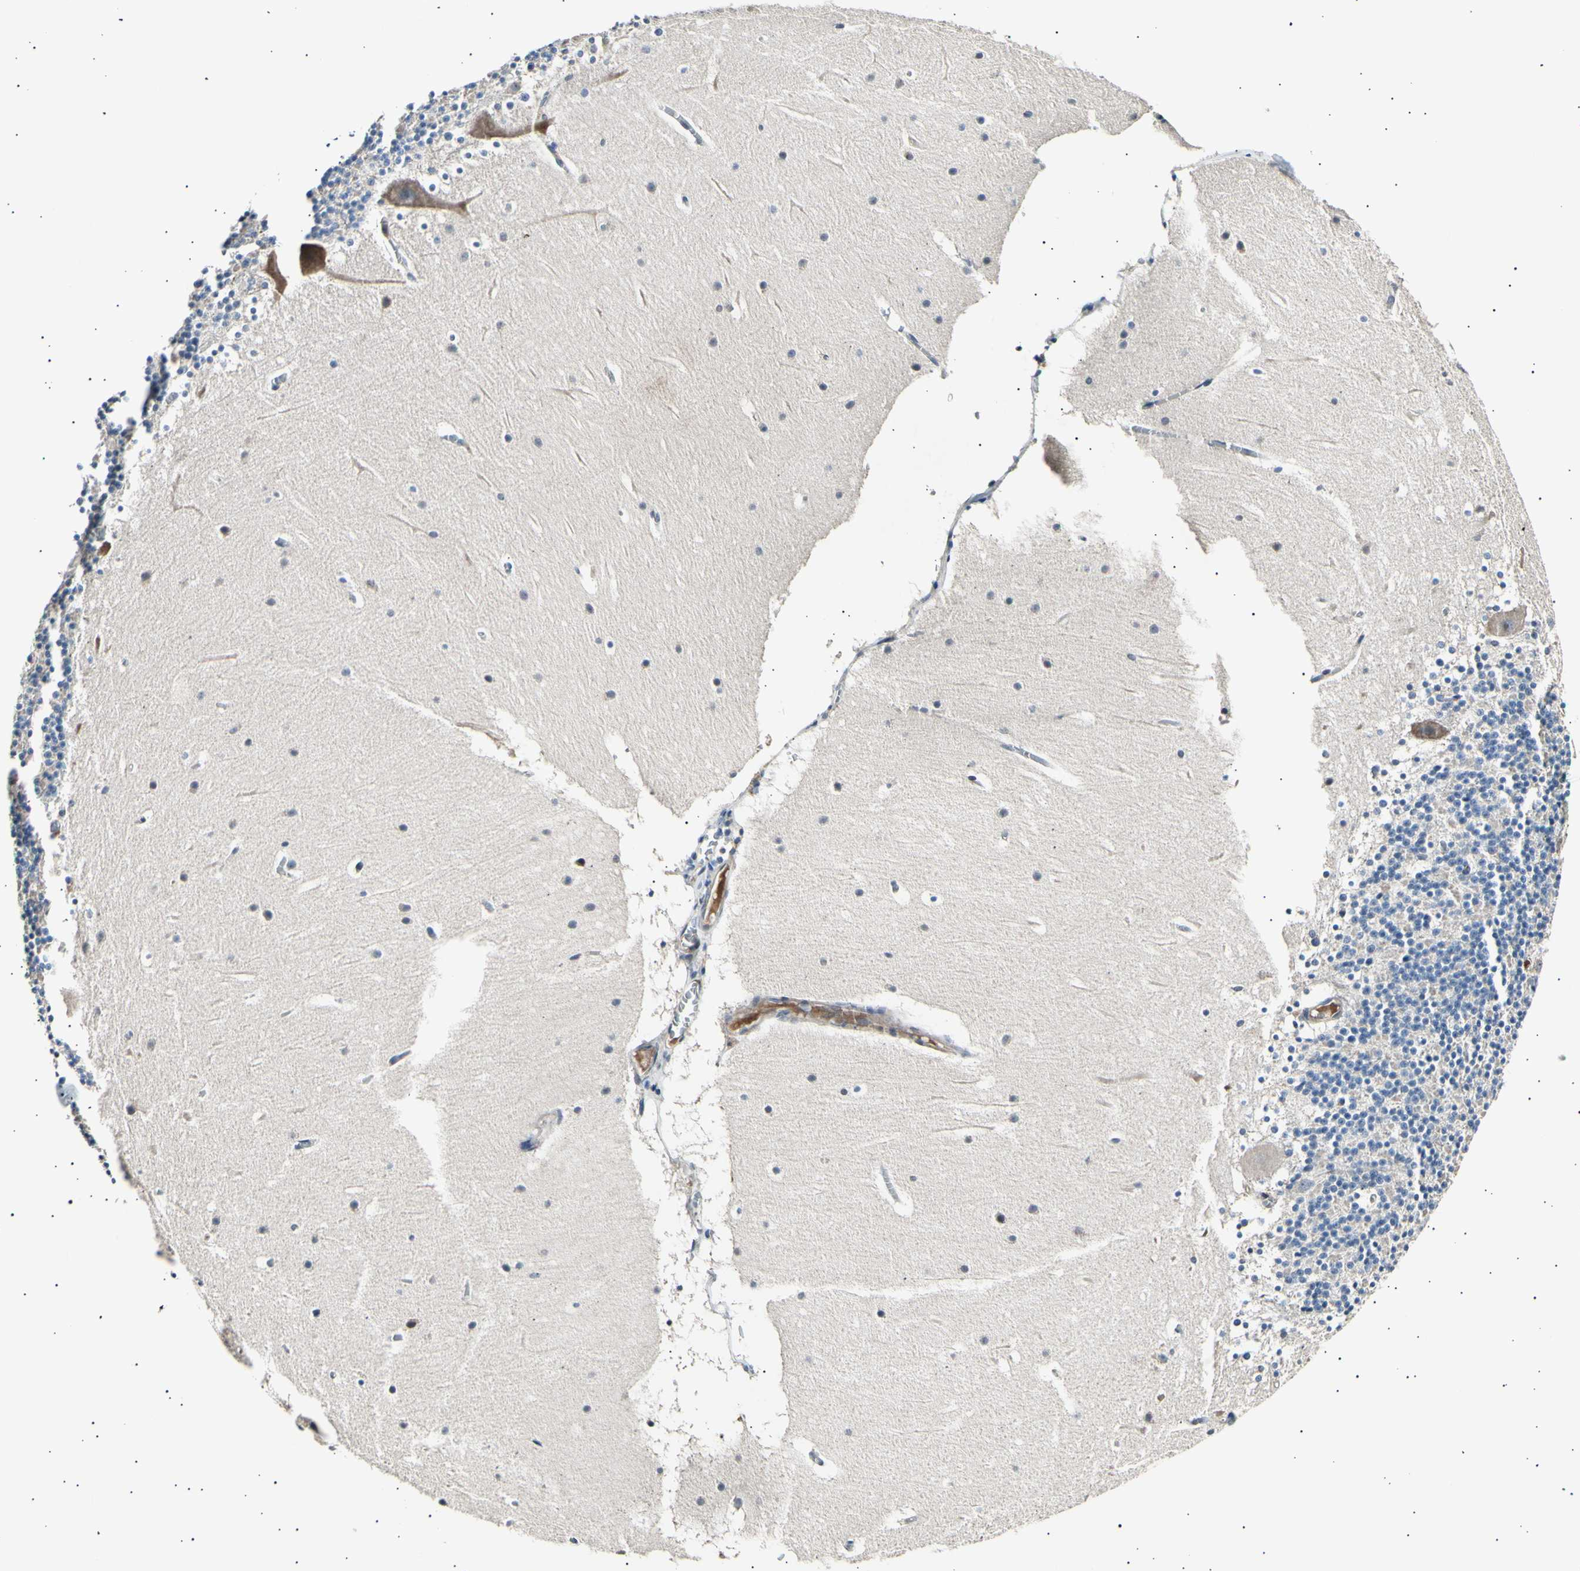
{"staining": {"intensity": "negative", "quantity": "none", "location": "none"}, "tissue": "cerebellum", "cell_type": "Cells in granular layer", "image_type": "normal", "snomed": [{"axis": "morphology", "description": "Normal tissue, NOS"}, {"axis": "topography", "description": "Cerebellum"}], "caption": "This is a micrograph of immunohistochemistry staining of benign cerebellum, which shows no expression in cells in granular layer. Brightfield microscopy of immunohistochemistry (IHC) stained with DAB (brown) and hematoxylin (blue), captured at high magnification.", "gene": "ITGA6", "patient": {"sex": "male", "age": 45}}